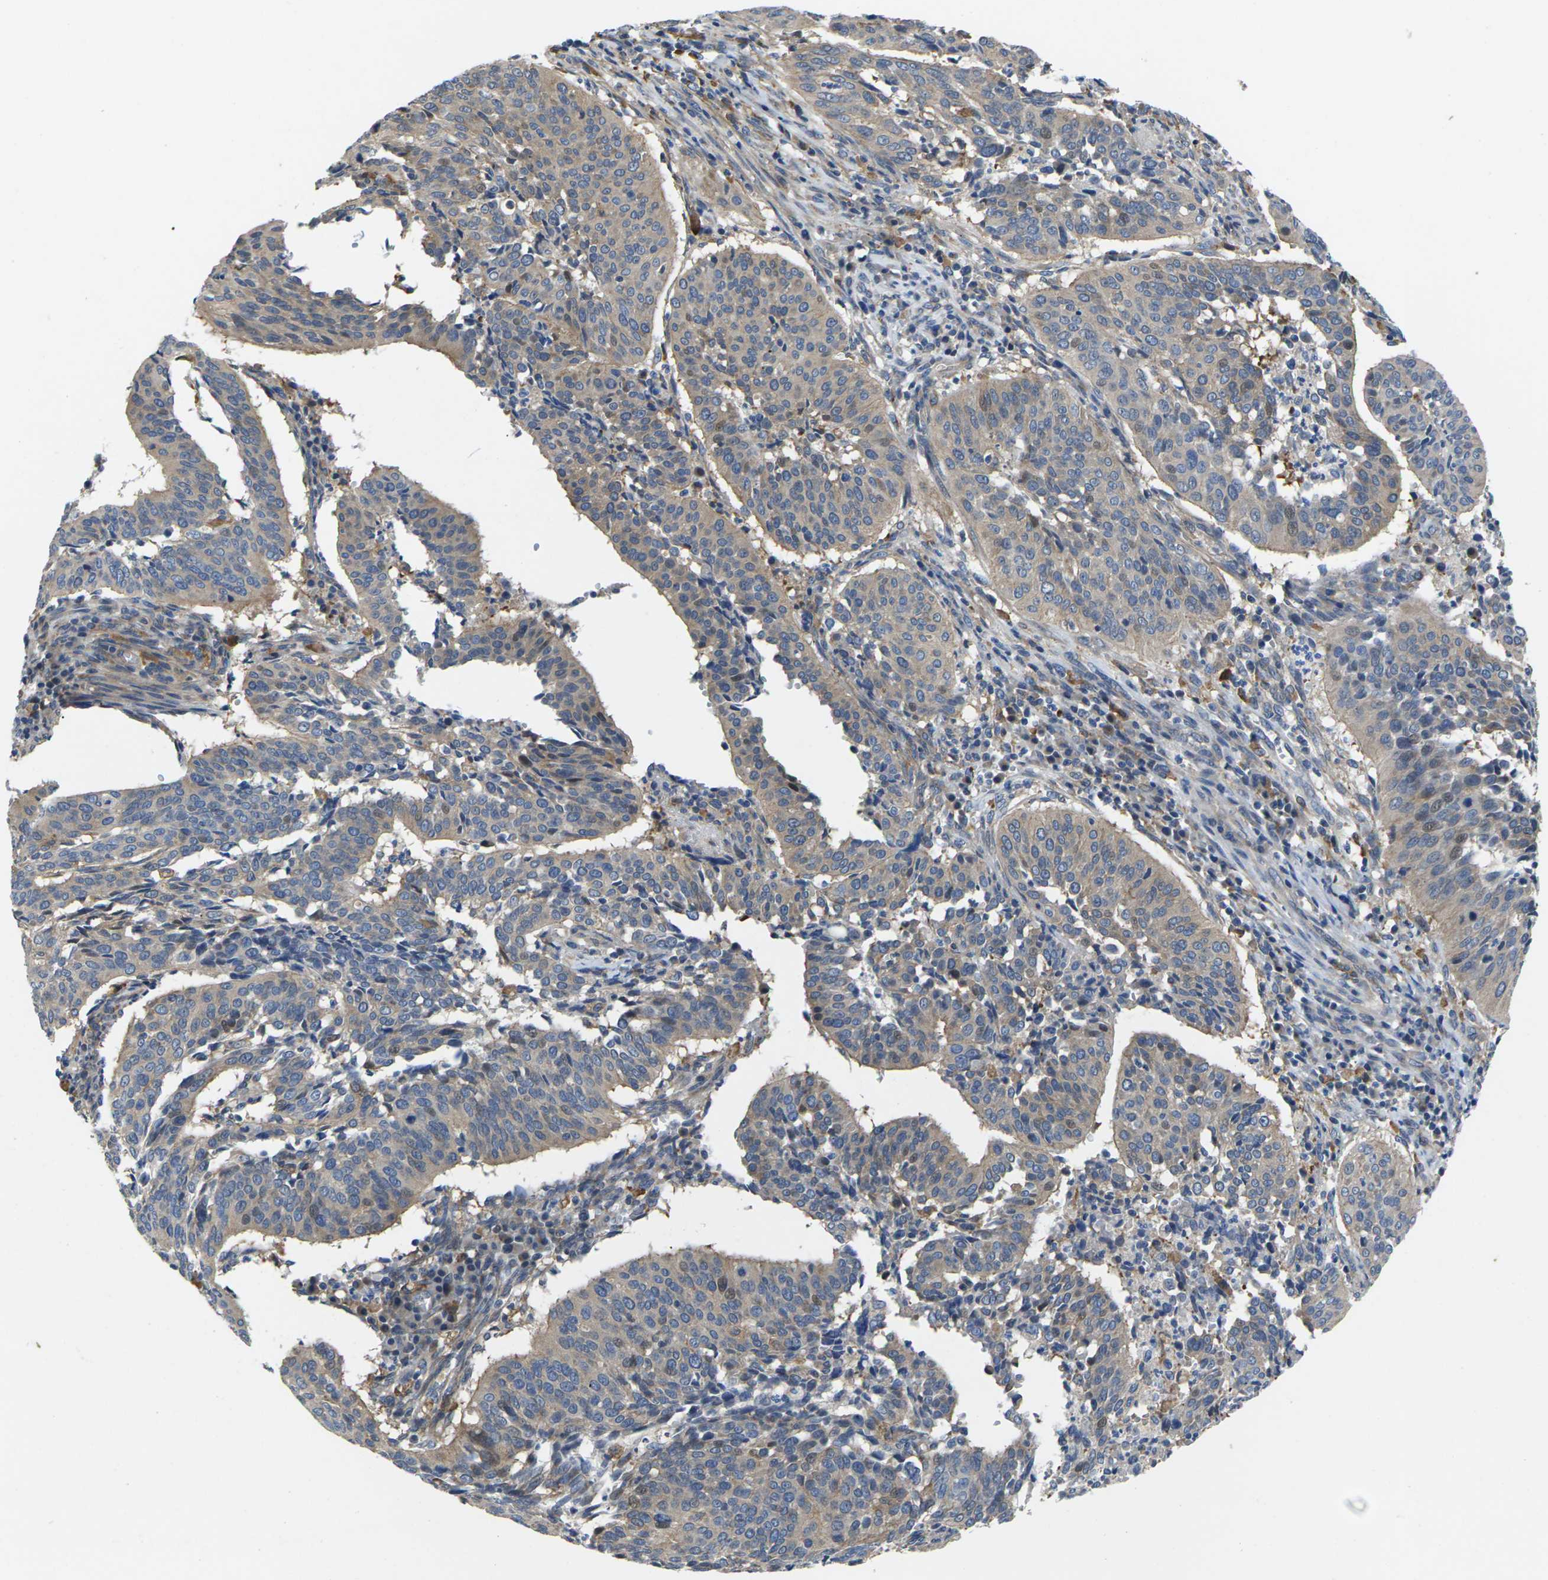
{"staining": {"intensity": "moderate", "quantity": ">75%", "location": "cytoplasmic/membranous"}, "tissue": "cervical cancer", "cell_type": "Tumor cells", "image_type": "cancer", "snomed": [{"axis": "morphology", "description": "Normal tissue, NOS"}, {"axis": "morphology", "description": "Squamous cell carcinoma, NOS"}, {"axis": "topography", "description": "Cervix"}], "caption": "High-magnification brightfield microscopy of cervical squamous cell carcinoma stained with DAB (brown) and counterstained with hematoxylin (blue). tumor cells exhibit moderate cytoplasmic/membranous positivity is present in about>75% of cells.", "gene": "SCNN1A", "patient": {"sex": "female", "age": 39}}